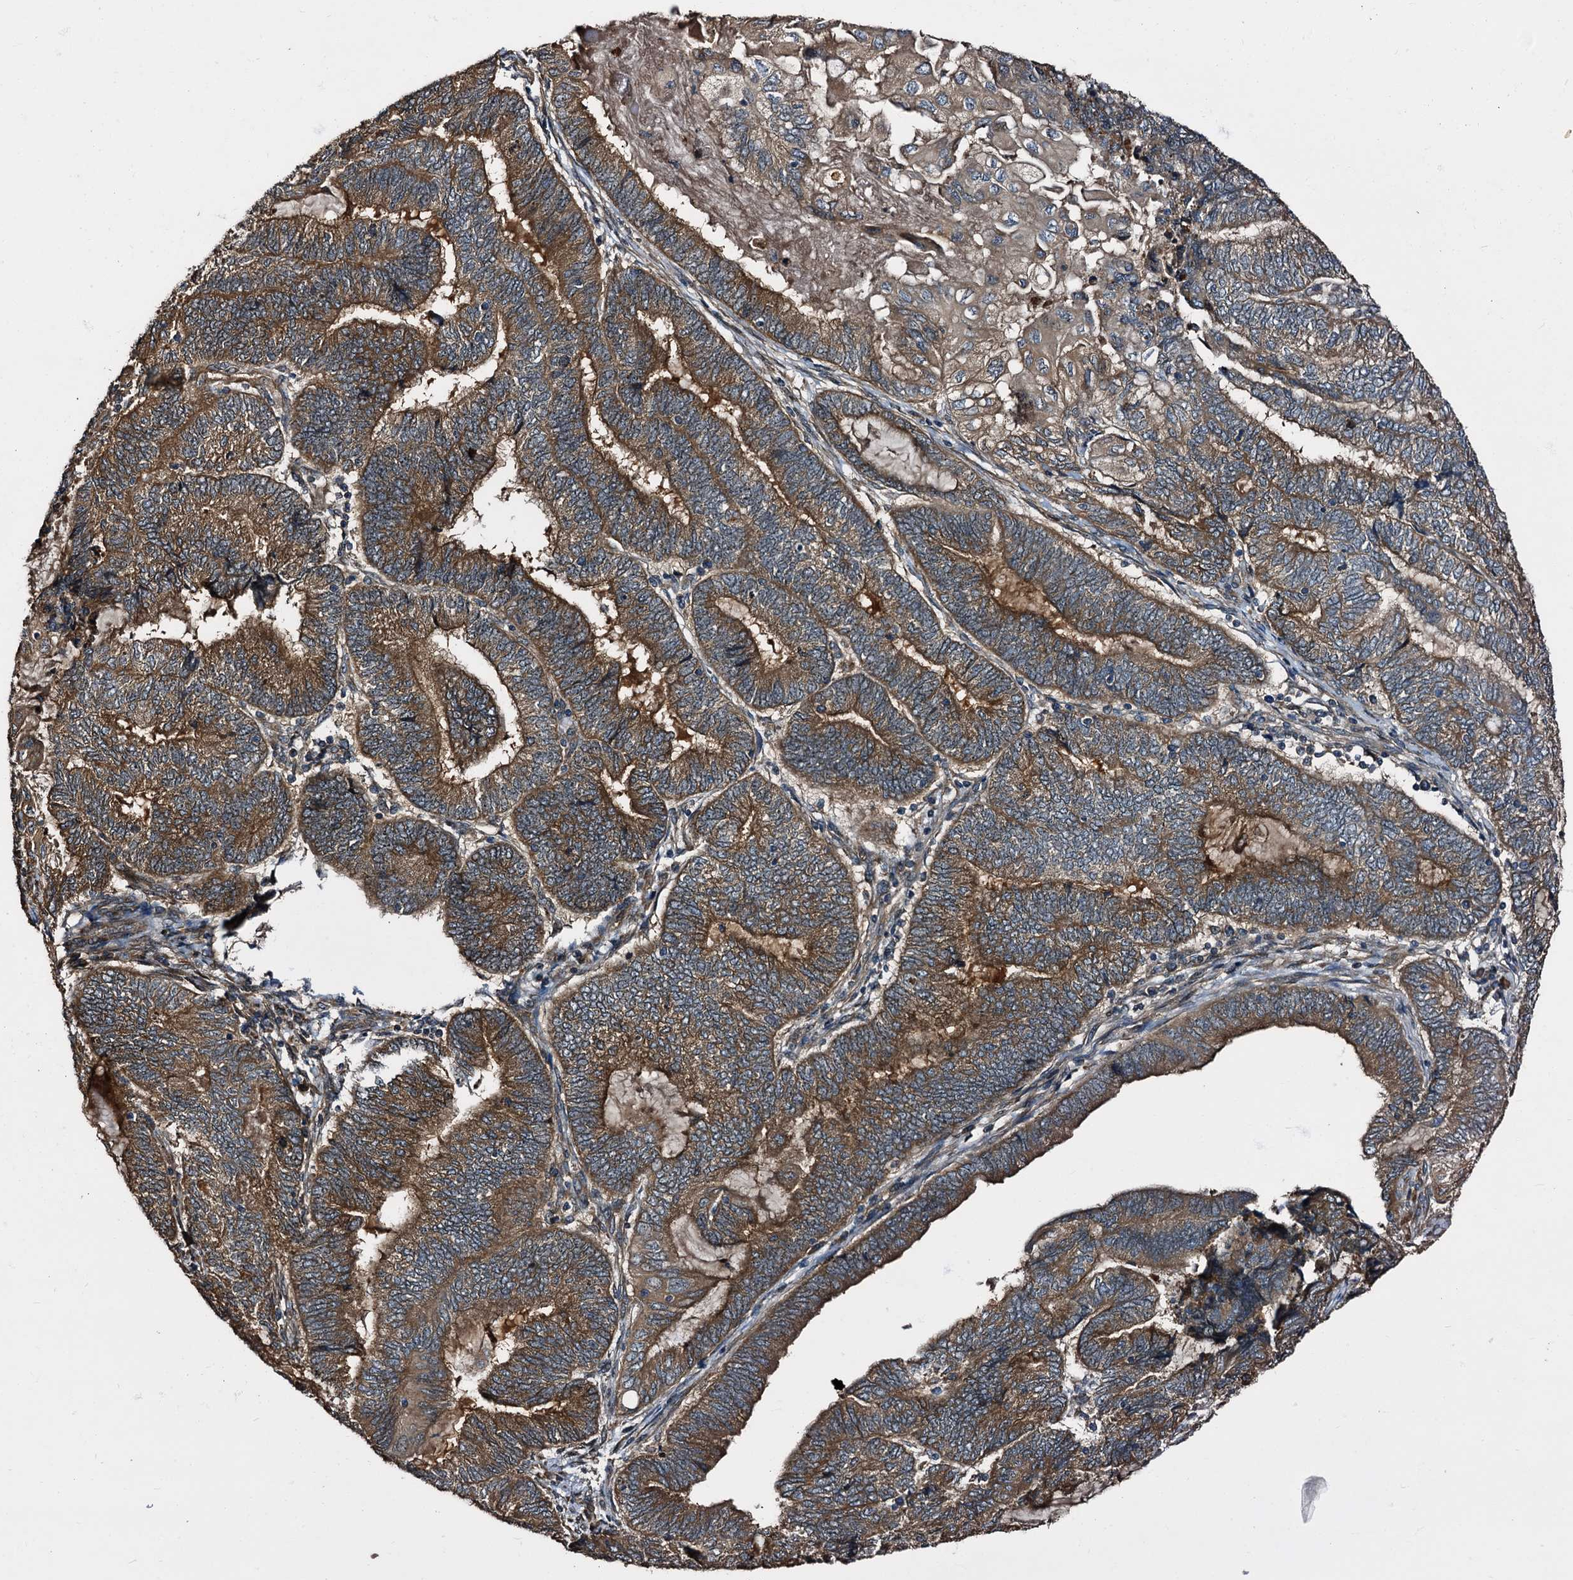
{"staining": {"intensity": "moderate", "quantity": ">75%", "location": "cytoplasmic/membranous"}, "tissue": "endometrial cancer", "cell_type": "Tumor cells", "image_type": "cancer", "snomed": [{"axis": "morphology", "description": "Adenocarcinoma, NOS"}, {"axis": "topography", "description": "Uterus"}, {"axis": "topography", "description": "Endometrium"}], "caption": "Immunohistochemical staining of human endometrial cancer (adenocarcinoma) exhibits medium levels of moderate cytoplasmic/membranous protein staining in about >75% of tumor cells.", "gene": "PEX5", "patient": {"sex": "female", "age": 70}}